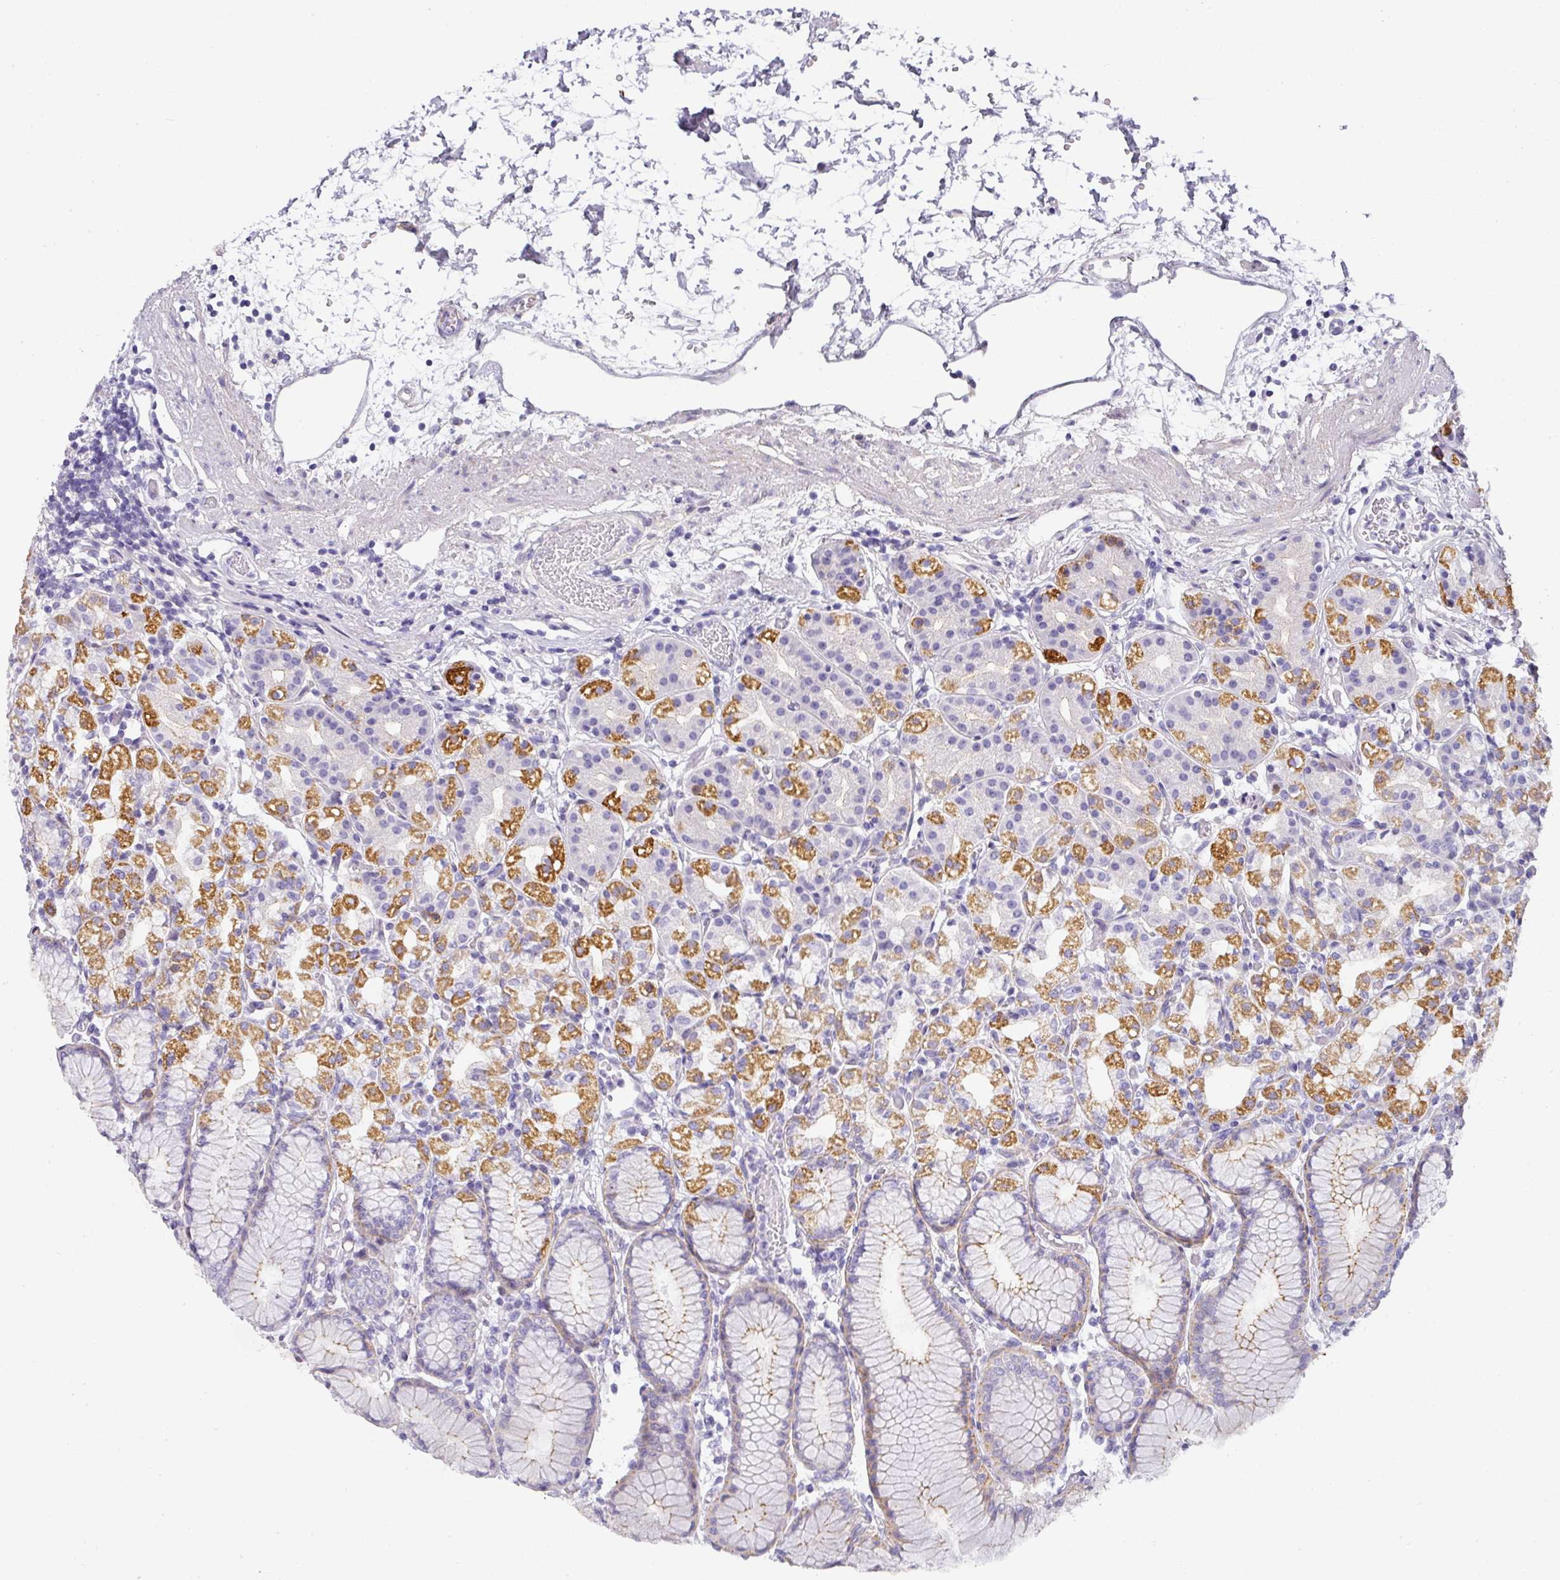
{"staining": {"intensity": "moderate", "quantity": "25%-75%", "location": "cytoplasmic/membranous"}, "tissue": "stomach", "cell_type": "Glandular cells", "image_type": "normal", "snomed": [{"axis": "morphology", "description": "Normal tissue, NOS"}, {"axis": "topography", "description": "Stomach"}], "caption": "Protein staining exhibits moderate cytoplasmic/membranous staining in approximately 25%-75% of glandular cells in normal stomach.", "gene": "ANKRD29", "patient": {"sex": "female", "age": 57}}